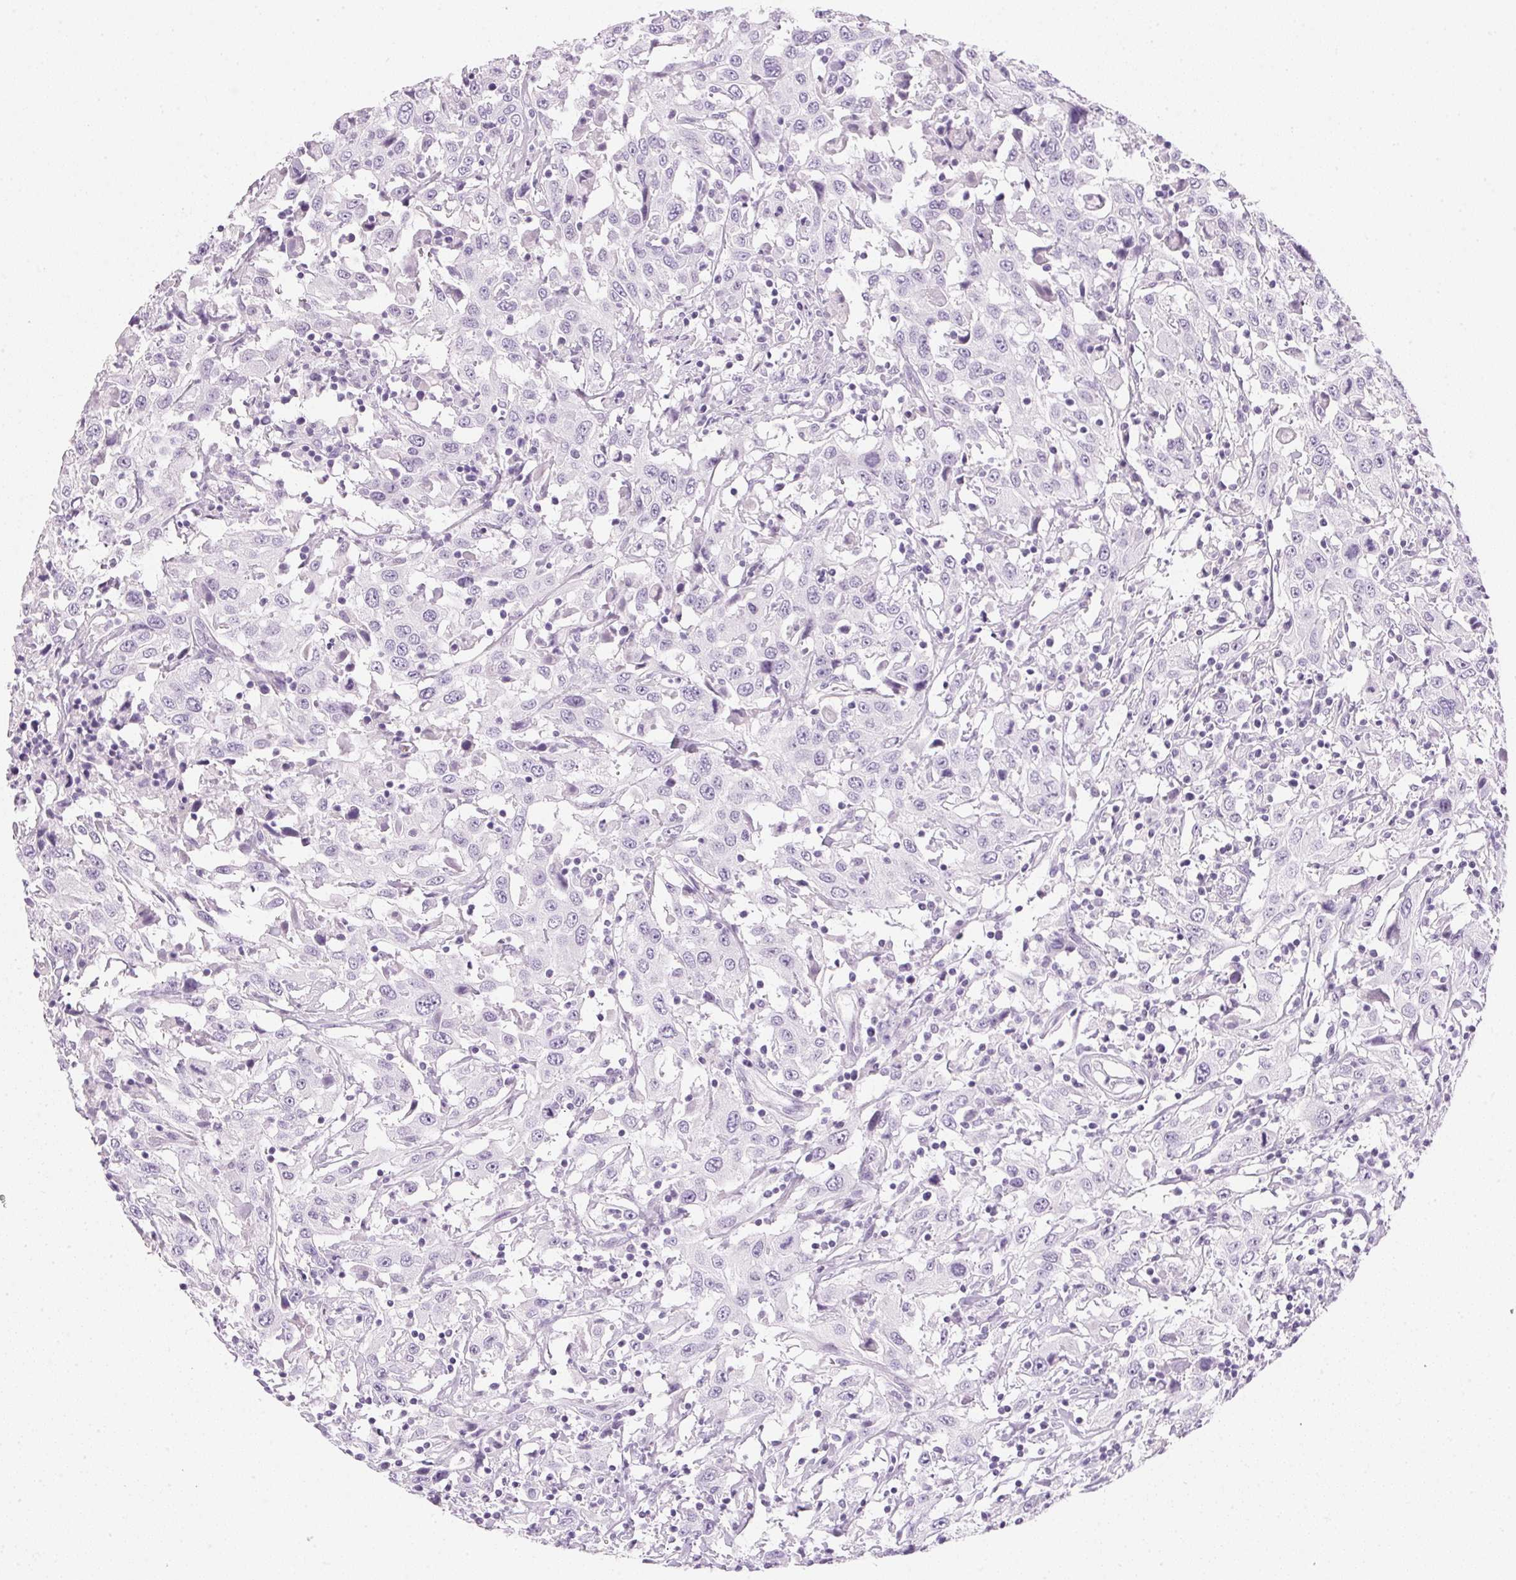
{"staining": {"intensity": "negative", "quantity": "none", "location": "none"}, "tissue": "urothelial cancer", "cell_type": "Tumor cells", "image_type": "cancer", "snomed": [{"axis": "morphology", "description": "Urothelial carcinoma, High grade"}, {"axis": "topography", "description": "Urinary bladder"}], "caption": "This is an immunohistochemistry (IHC) micrograph of urothelial cancer. There is no expression in tumor cells.", "gene": "IGFBP1", "patient": {"sex": "male", "age": 61}}